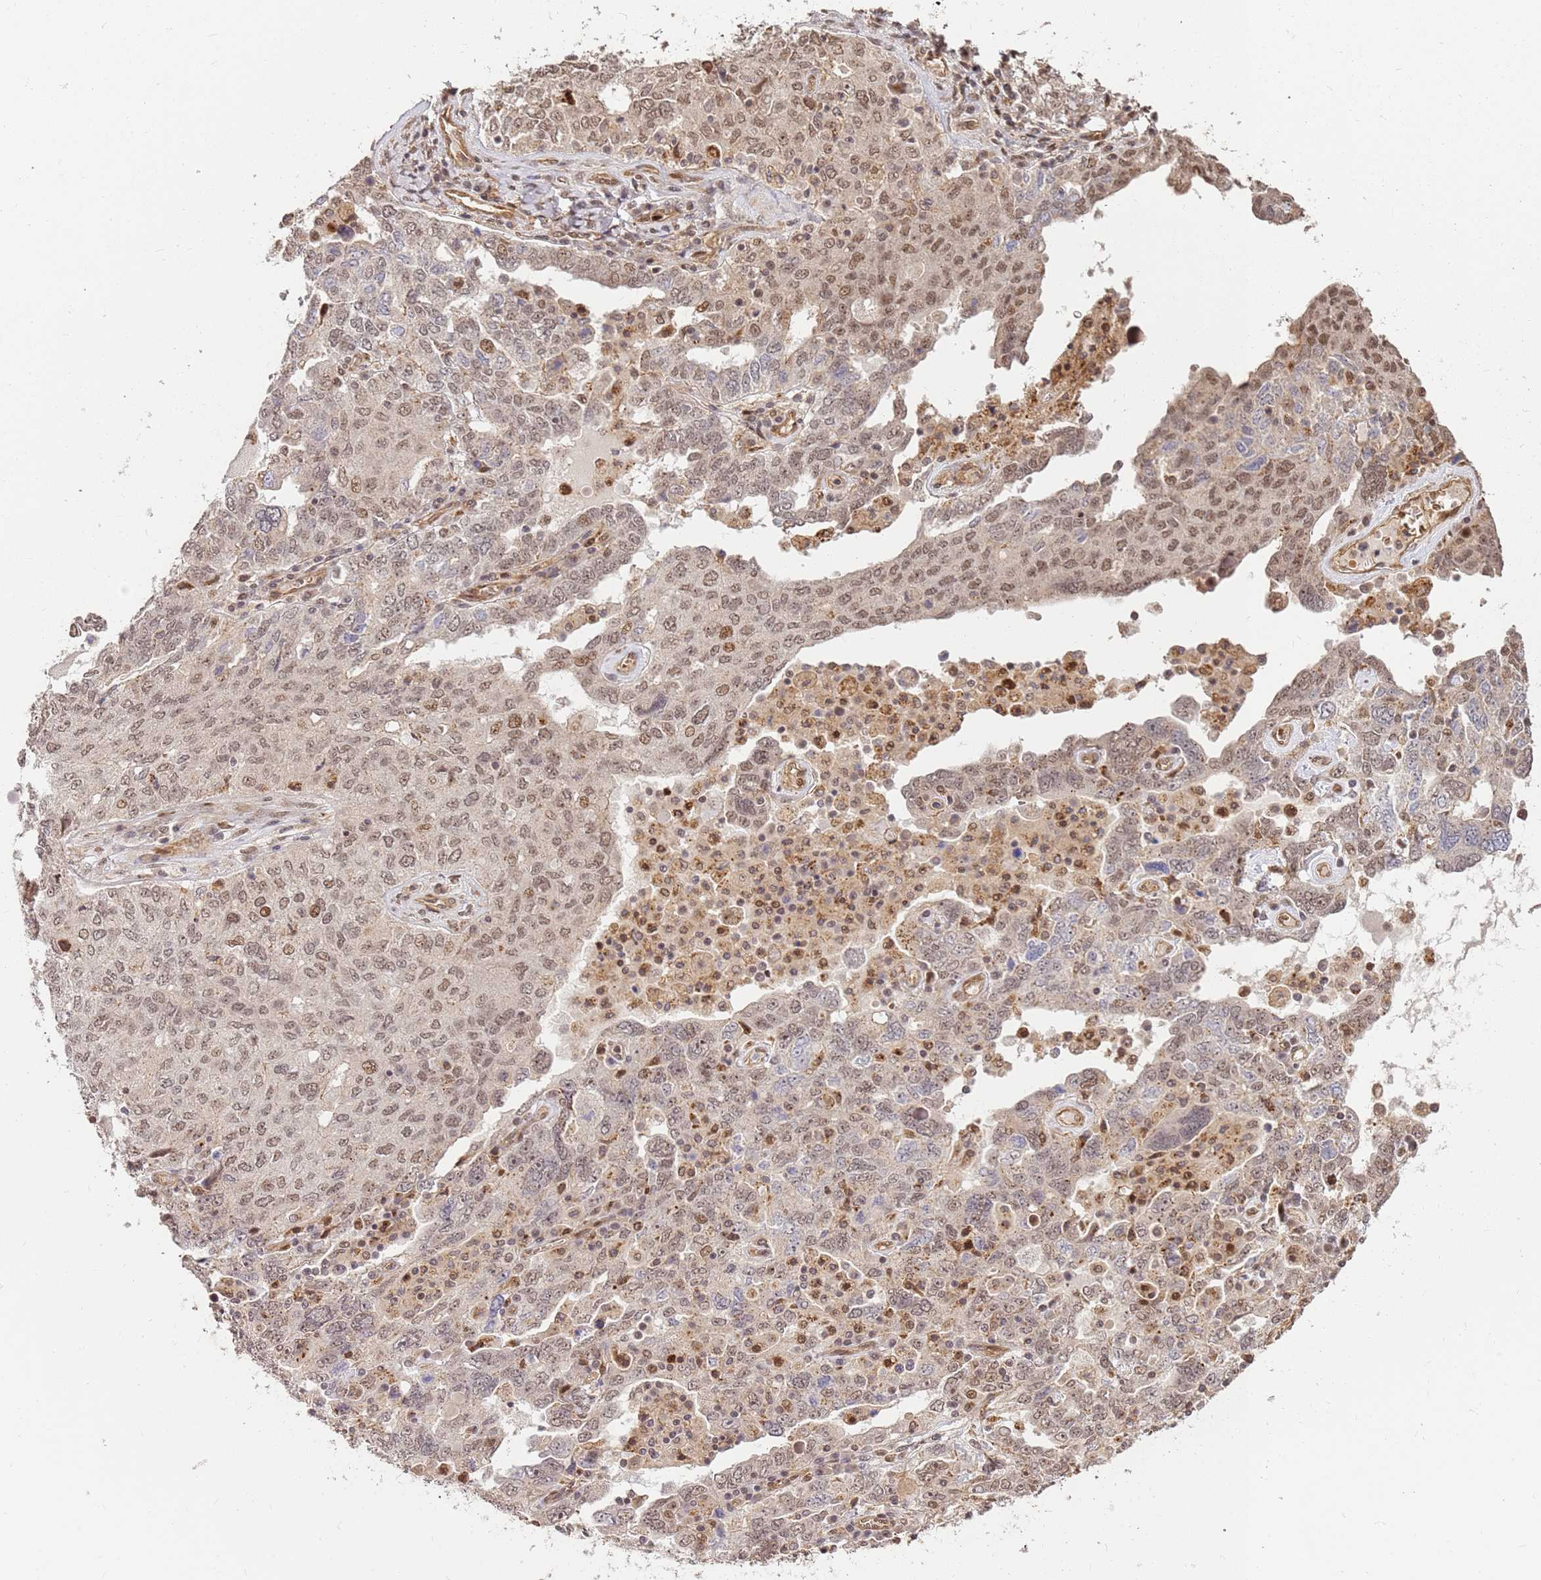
{"staining": {"intensity": "moderate", "quantity": ">75%", "location": "nuclear"}, "tissue": "ovarian cancer", "cell_type": "Tumor cells", "image_type": "cancer", "snomed": [{"axis": "morphology", "description": "Carcinoma, endometroid"}, {"axis": "topography", "description": "Ovary"}], "caption": "Ovarian cancer tissue exhibits moderate nuclear positivity in approximately >75% of tumor cells", "gene": "ST18", "patient": {"sex": "female", "age": 62}}